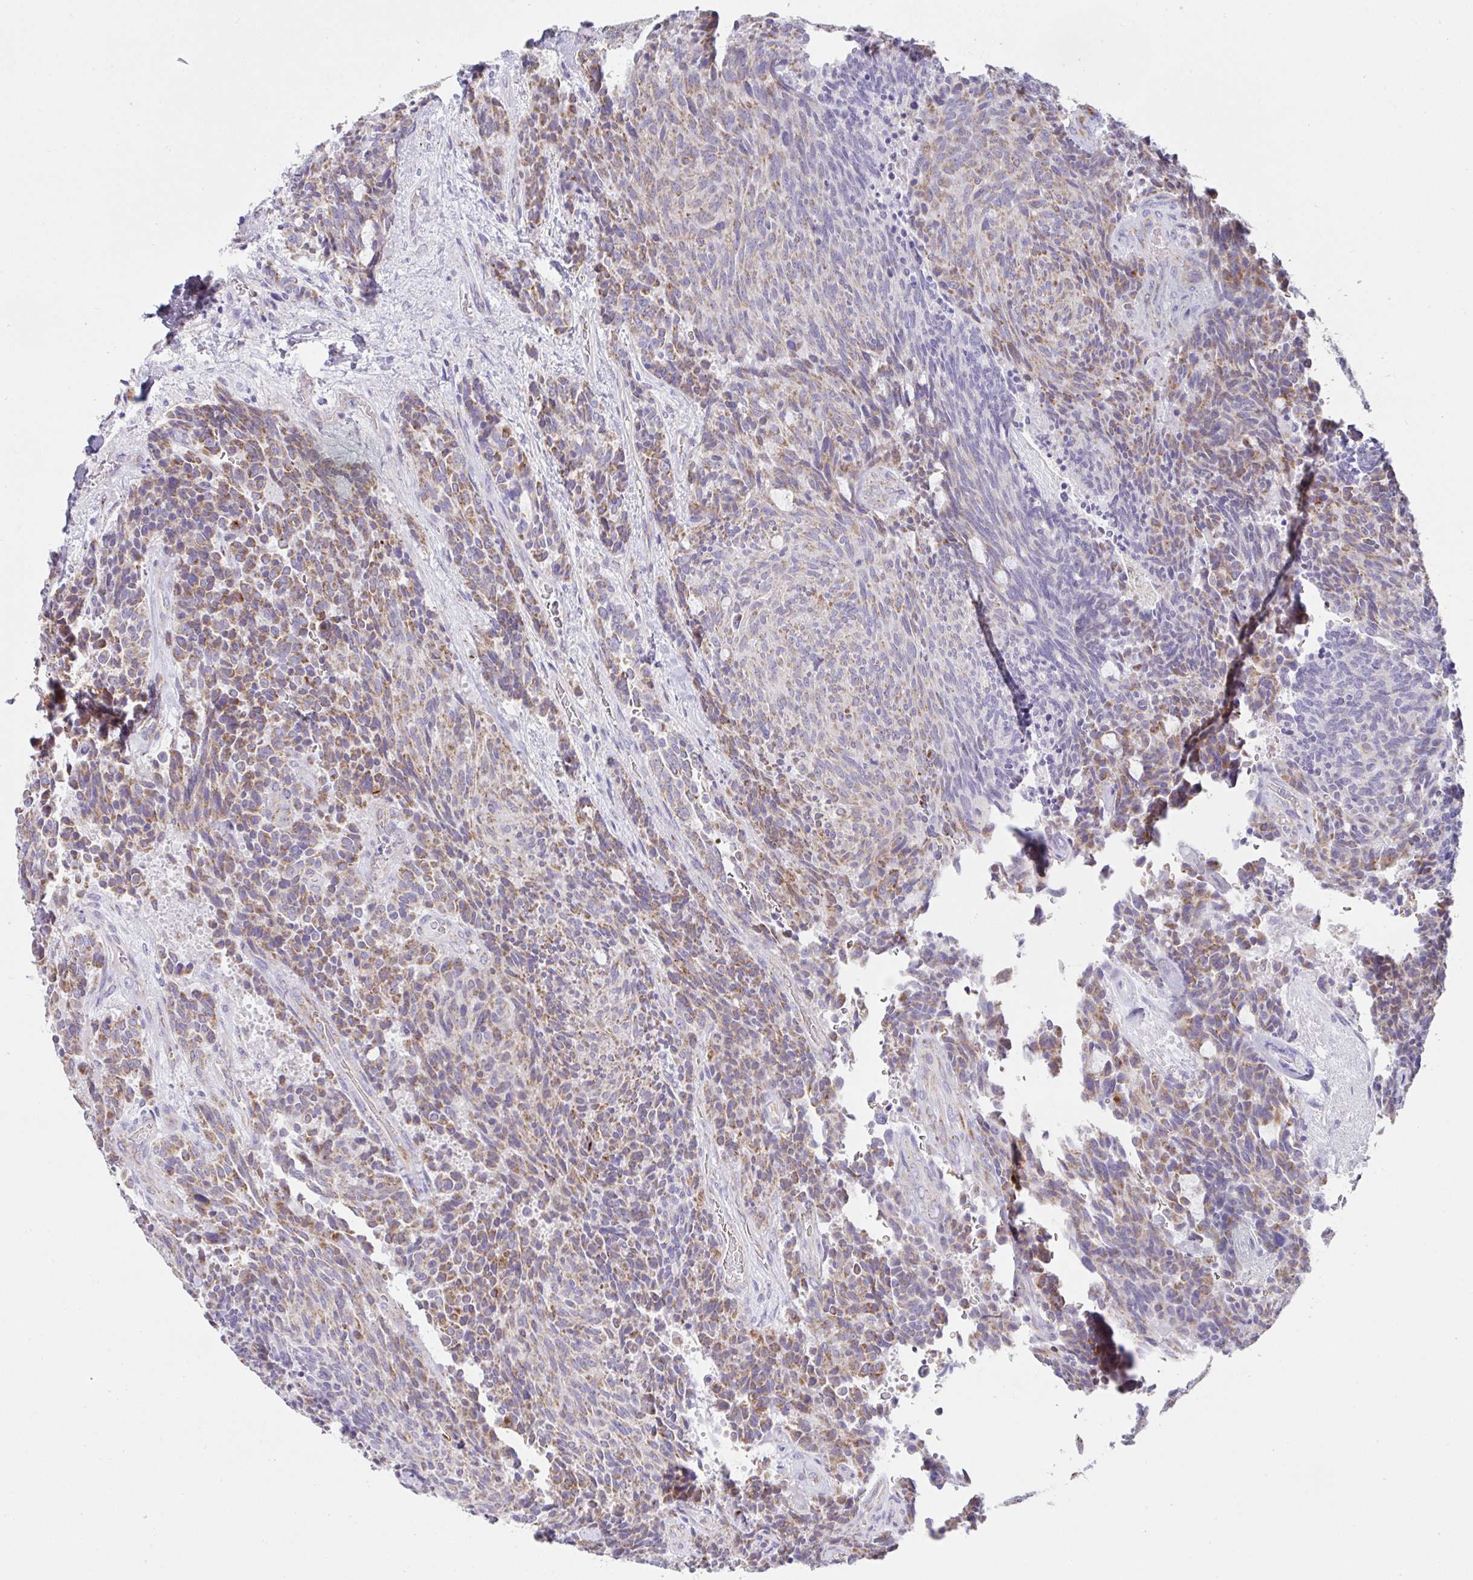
{"staining": {"intensity": "moderate", "quantity": ">75%", "location": "cytoplasmic/membranous"}, "tissue": "carcinoid", "cell_type": "Tumor cells", "image_type": "cancer", "snomed": [{"axis": "morphology", "description": "Carcinoid, malignant, NOS"}, {"axis": "topography", "description": "Pancreas"}], "caption": "A high-resolution image shows immunohistochemistry staining of malignant carcinoid, which reveals moderate cytoplasmic/membranous positivity in about >75% of tumor cells. (brown staining indicates protein expression, while blue staining denotes nuclei).", "gene": "DOK7", "patient": {"sex": "female", "age": 54}}